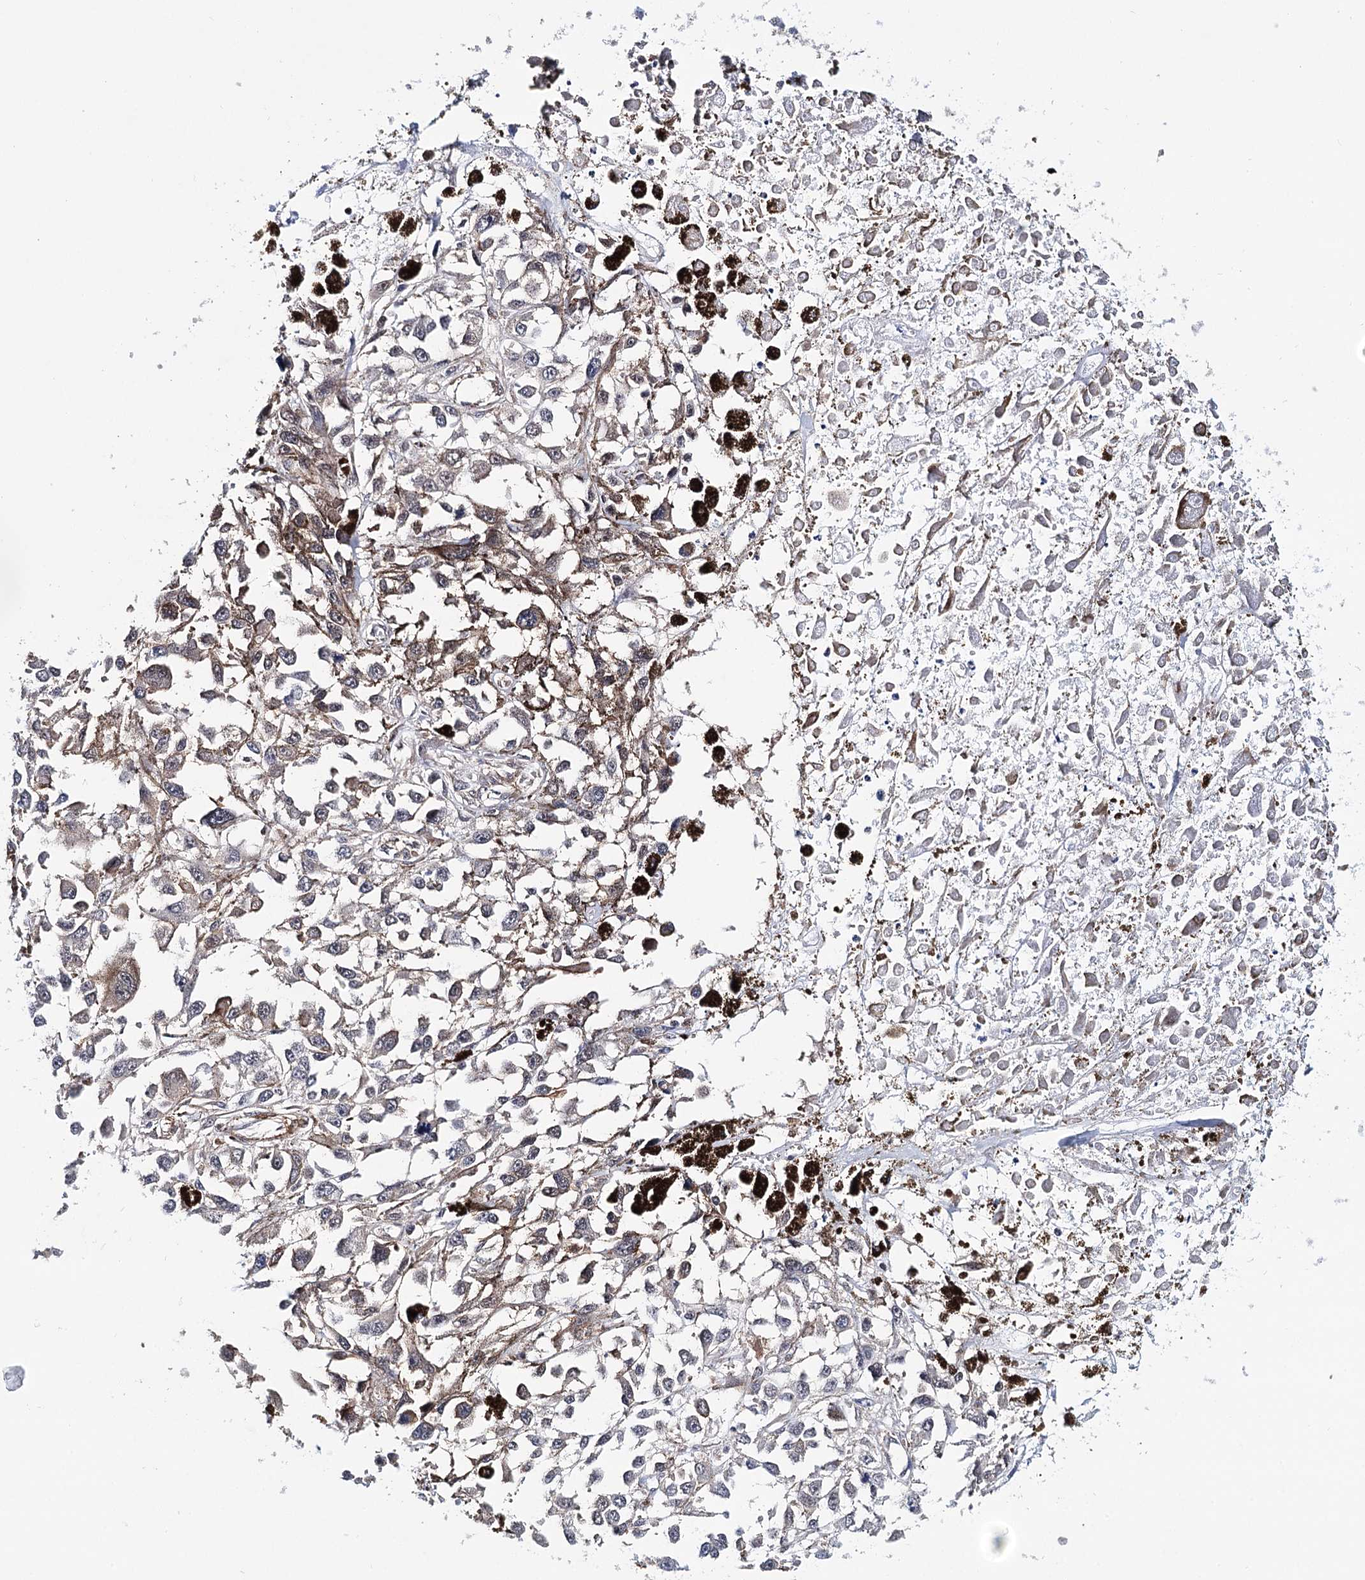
{"staining": {"intensity": "negative", "quantity": "none", "location": "none"}, "tissue": "melanoma", "cell_type": "Tumor cells", "image_type": "cancer", "snomed": [{"axis": "morphology", "description": "Malignant melanoma, Metastatic site"}, {"axis": "topography", "description": "Lymph node"}], "caption": "The photomicrograph demonstrates no staining of tumor cells in malignant melanoma (metastatic site).", "gene": "PPP2R5B", "patient": {"sex": "male", "age": 59}}